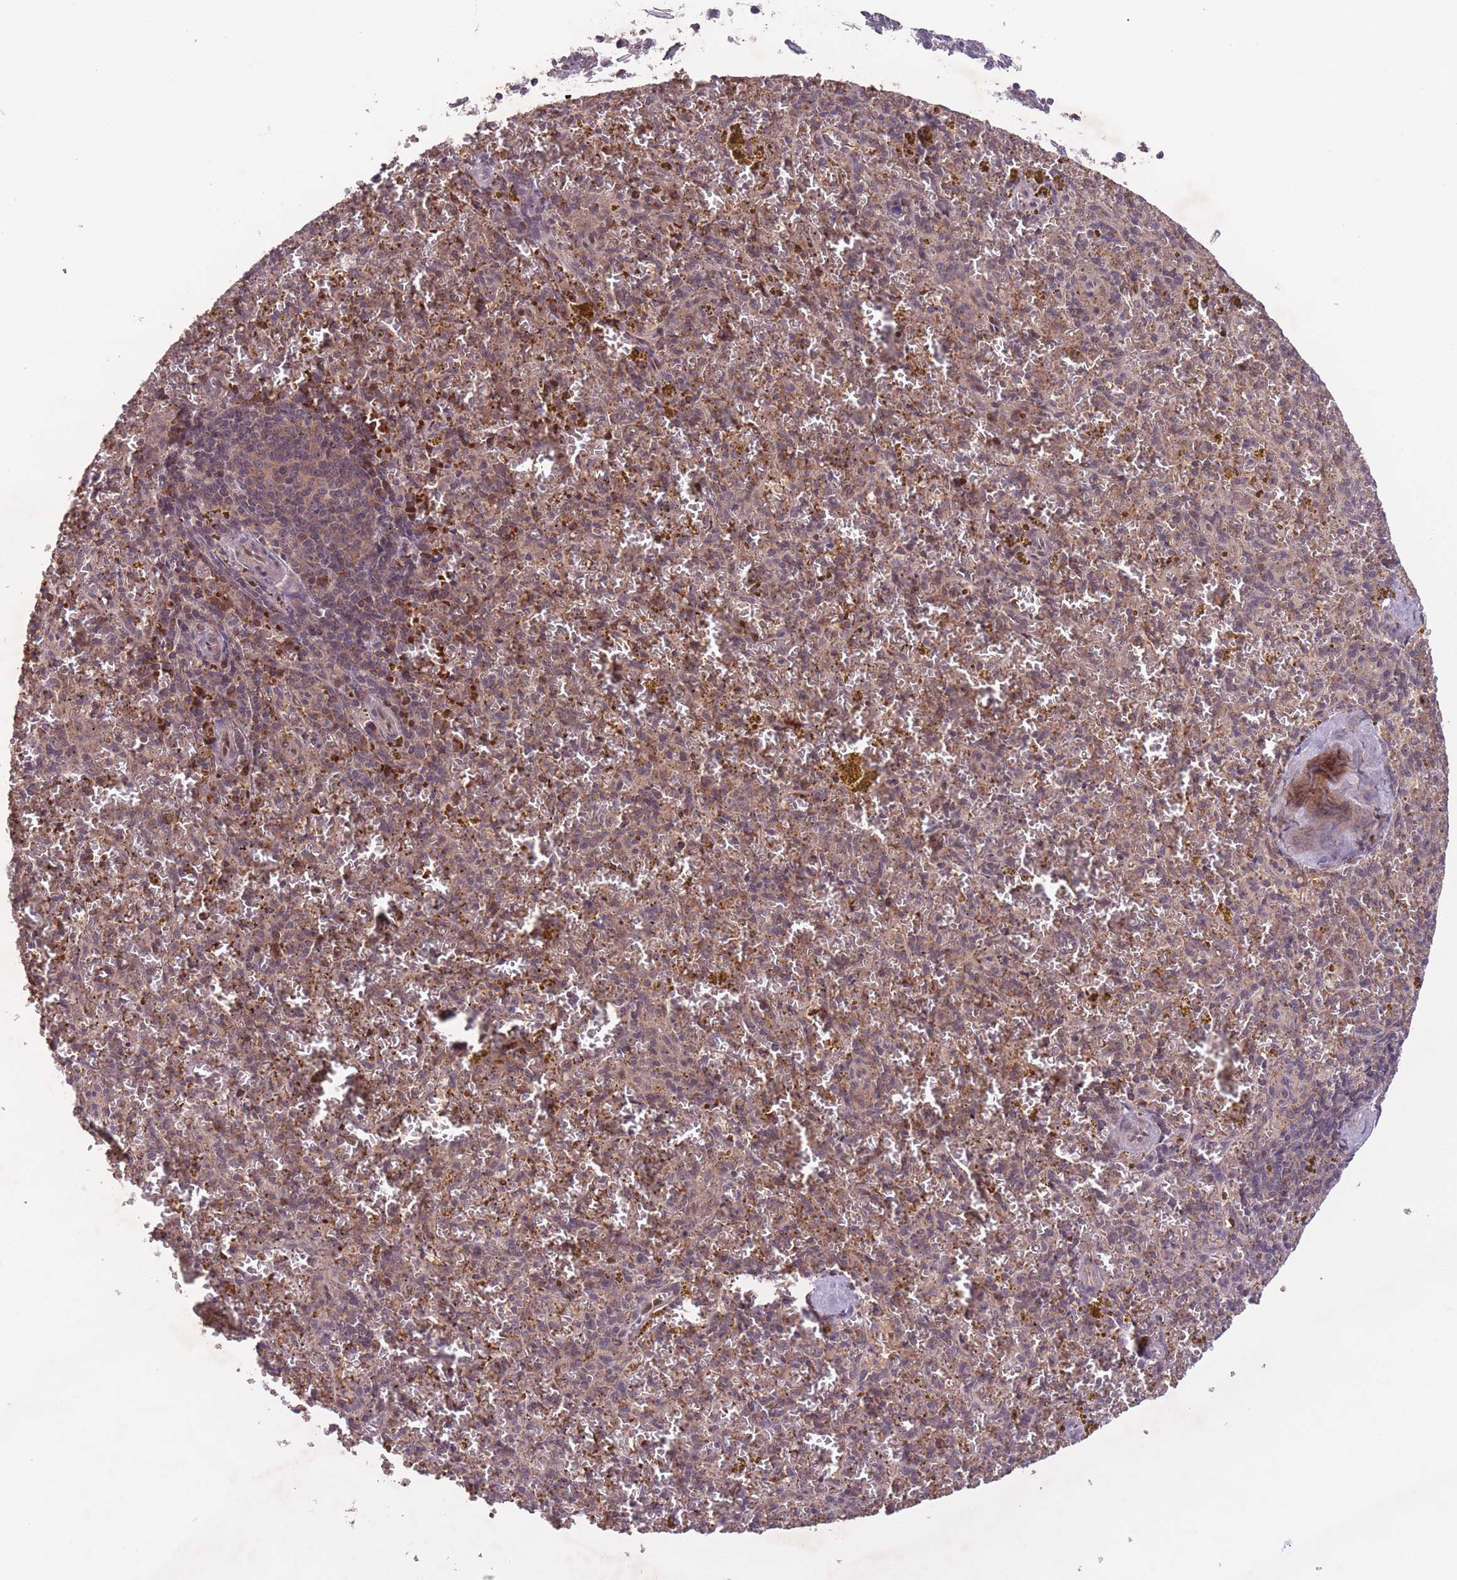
{"staining": {"intensity": "moderate", "quantity": "25%-75%", "location": "cytoplasmic/membranous"}, "tissue": "spleen", "cell_type": "Cells in red pulp", "image_type": "normal", "snomed": [{"axis": "morphology", "description": "Normal tissue, NOS"}, {"axis": "topography", "description": "Spleen"}], "caption": "Cells in red pulp demonstrate medium levels of moderate cytoplasmic/membranous expression in approximately 25%-75% of cells in normal human spleen.", "gene": "SECTM1", "patient": {"sex": "male", "age": 57}}